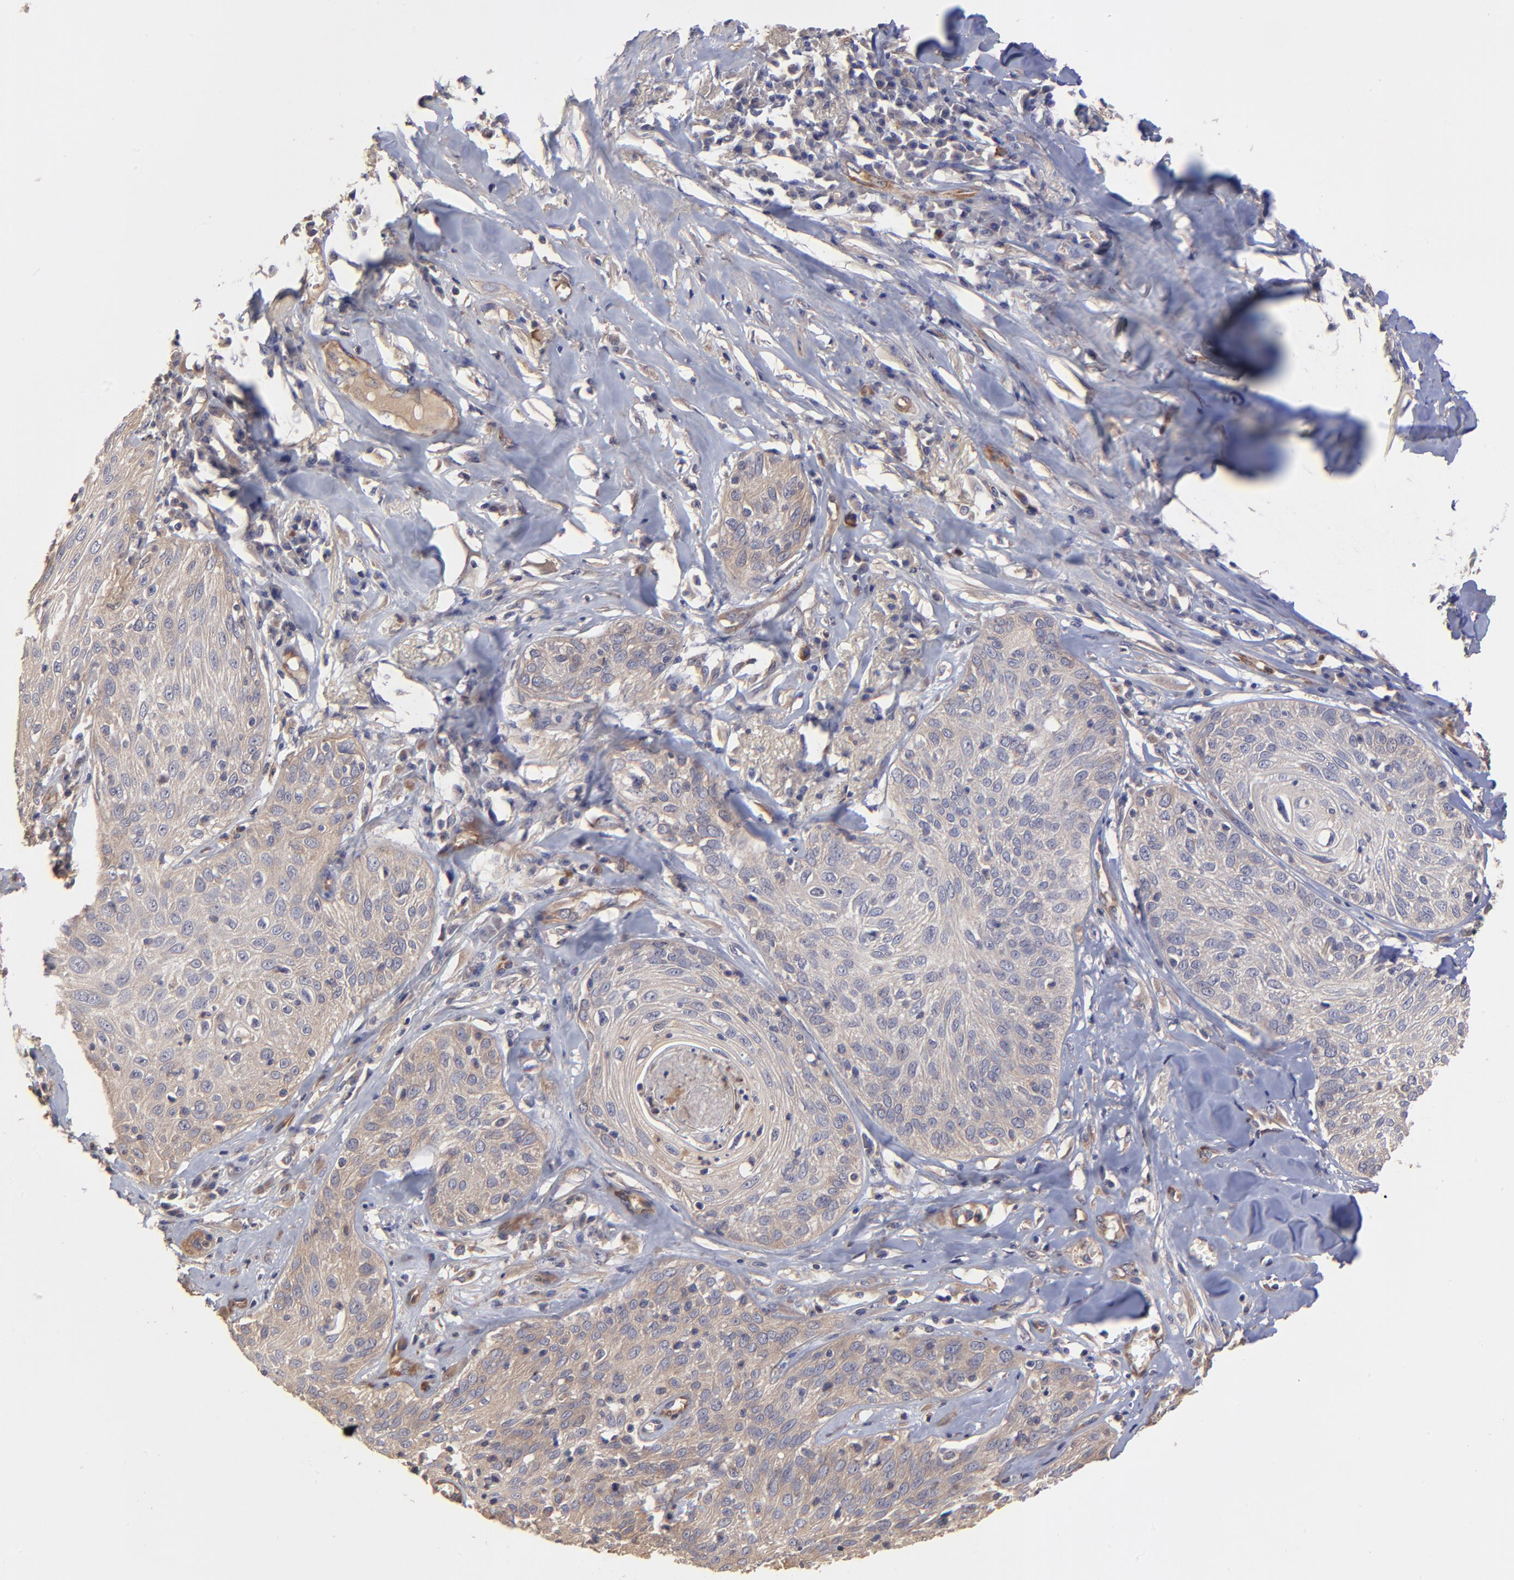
{"staining": {"intensity": "weak", "quantity": "<25%", "location": "cytoplasmic/membranous"}, "tissue": "skin cancer", "cell_type": "Tumor cells", "image_type": "cancer", "snomed": [{"axis": "morphology", "description": "Squamous cell carcinoma, NOS"}, {"axis": "topography", "description": "Skin"}], "caption": "Immunohistochemistry micrograph of neoplastic tissue: skin cancer (squamous cell carcinoma) stained with DAB shows no significant protein positivity in tumor cells.", "gene": "ASB7", "patient": {"sex": "male", "age": 65}}